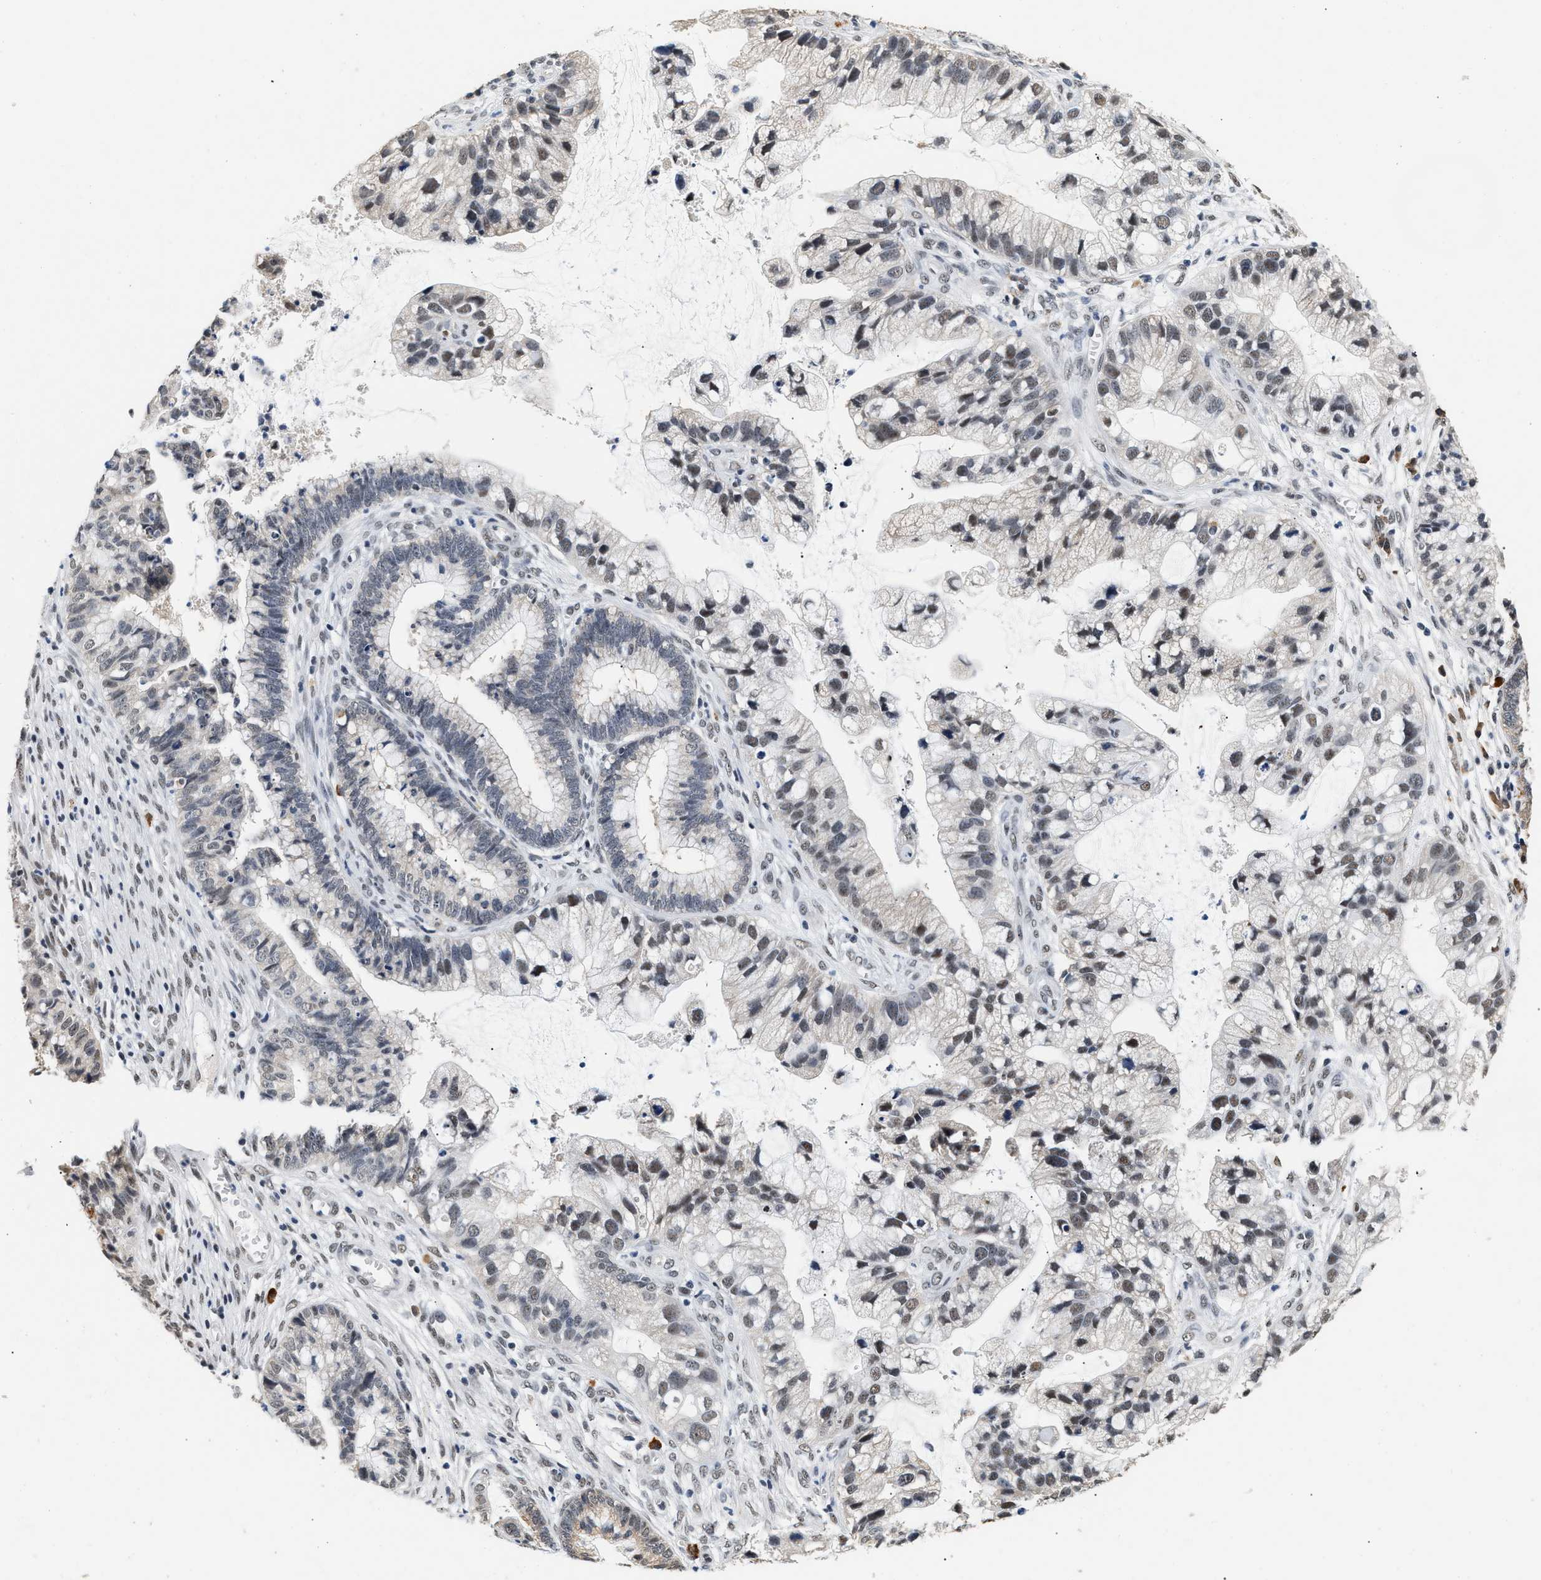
{"staining": {"intensity": "weak", "quantity": "<25%", "location": "cytoplasmic/membranous,nuclear"}, "tissue": "cervical cancer", "cell_type": "Tumor cells", "image_type": "cancer", "snomed": [{"axis": "morphology", "description": "Adenocarcinoma, NOS"}, {"axis": "topography", "description": "Cervix"}], "caption": "An IHC micrograph of cervical adenocarcinoma is shown. There is no staining in tumor cells of cervical adenocarcinoma. (Stains: DAB immunohistochemistry (IHC) with hematoxylin counter stain, Microscopy: brightfield microscopy at high magnification).", "gene": "THOC1", "patient": {"sex": "female", "age": 44}}